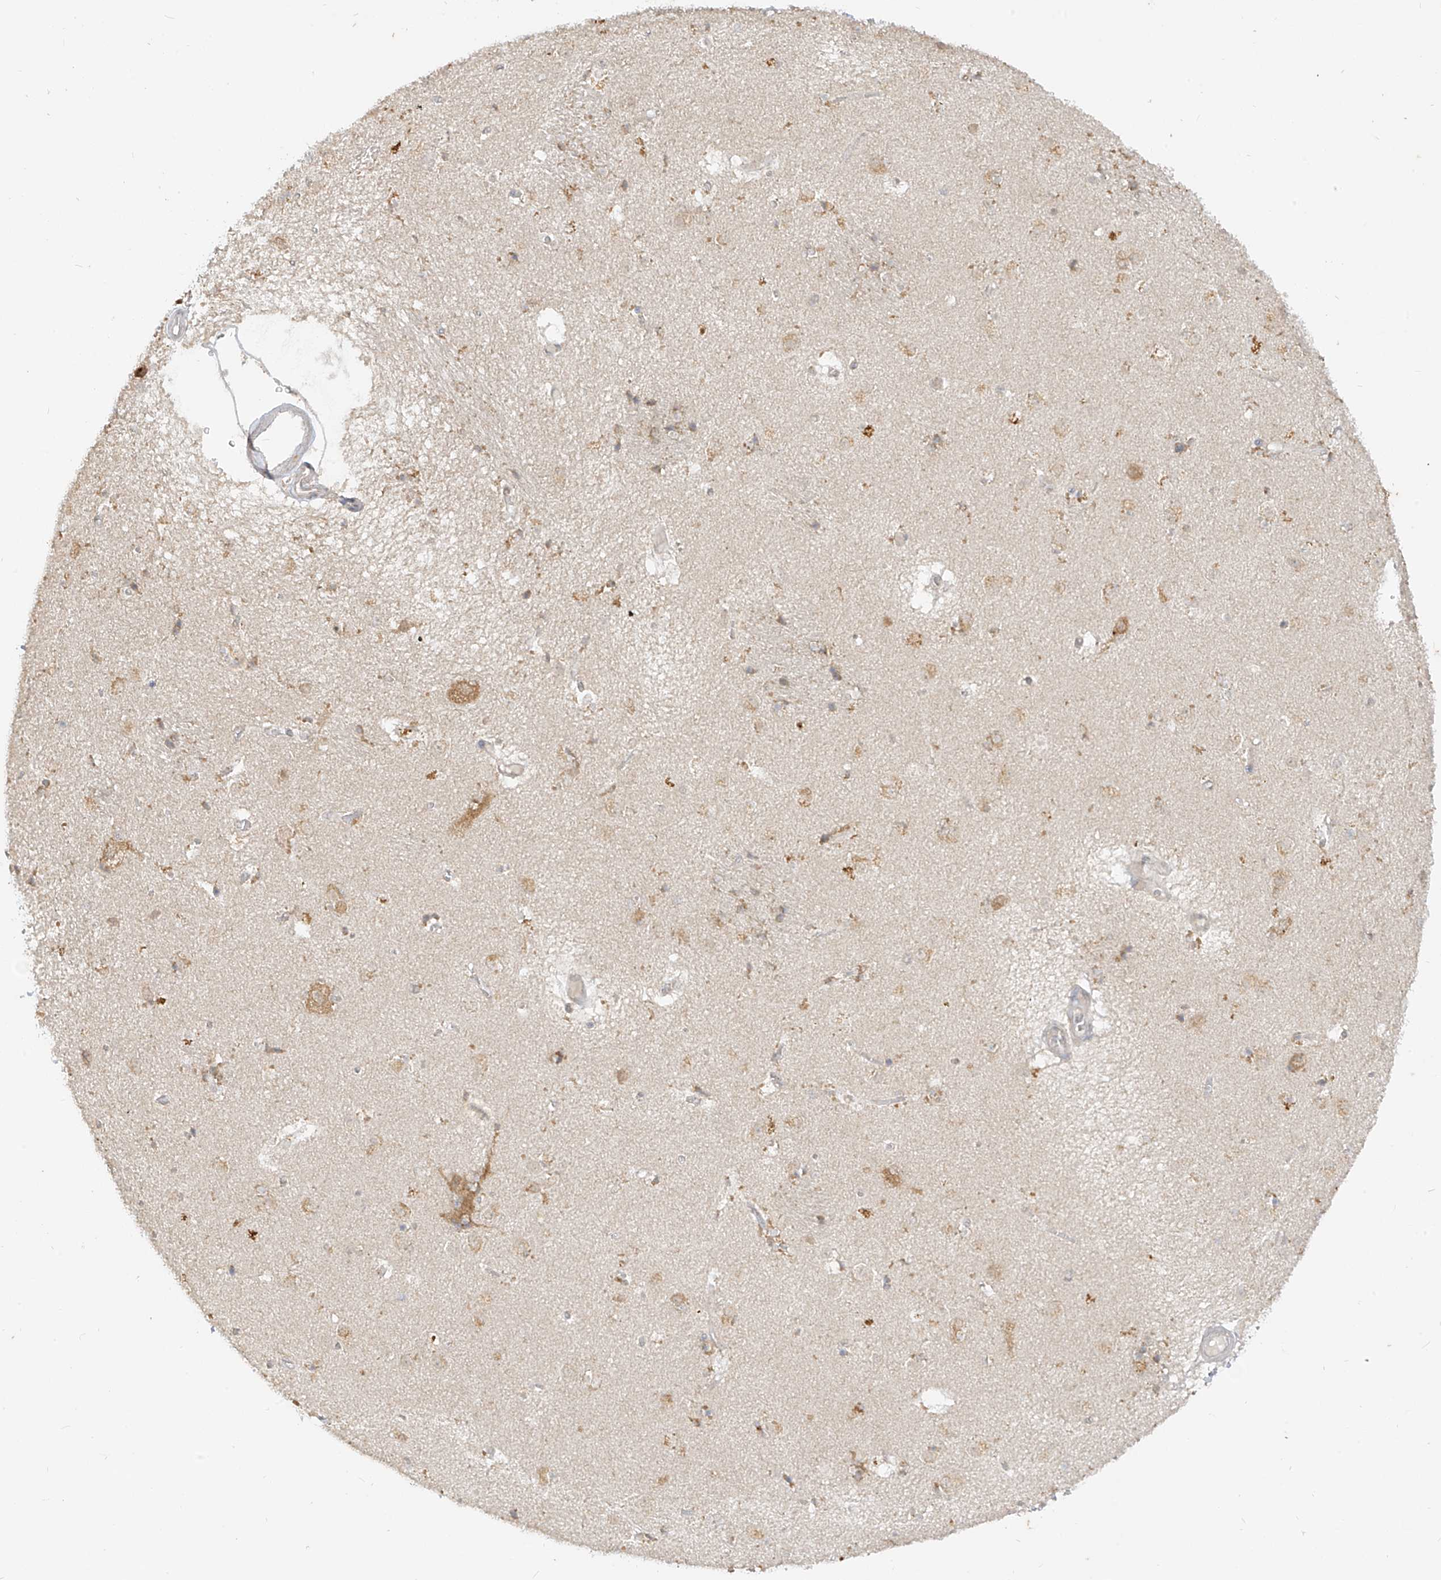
{"staining": {"intensity": "weak", "quantity": "<25%", "location": "cytoplasmic/membranous"}, "tissue": "caudate", "cell_type": "Glial cells", "image_type": "normal", "snomed": [{"axis": "morphology", "description": "Normal tissue, NOS"}, {"axis": "topography", "description": "Lateral ventricle wall"}], "caption": "IHC image of normal caudate: human caudate stained with DAB (3,3'-diaminobenzidine) exhibits no significant protein staining in glial cells. Brightfield microscopy of IHC stained with DAB (brown) and hematoxylin (blue), captured at high magnification.", "gene": "MTUS2", "patient": {"sex": "male", "age": 70}}